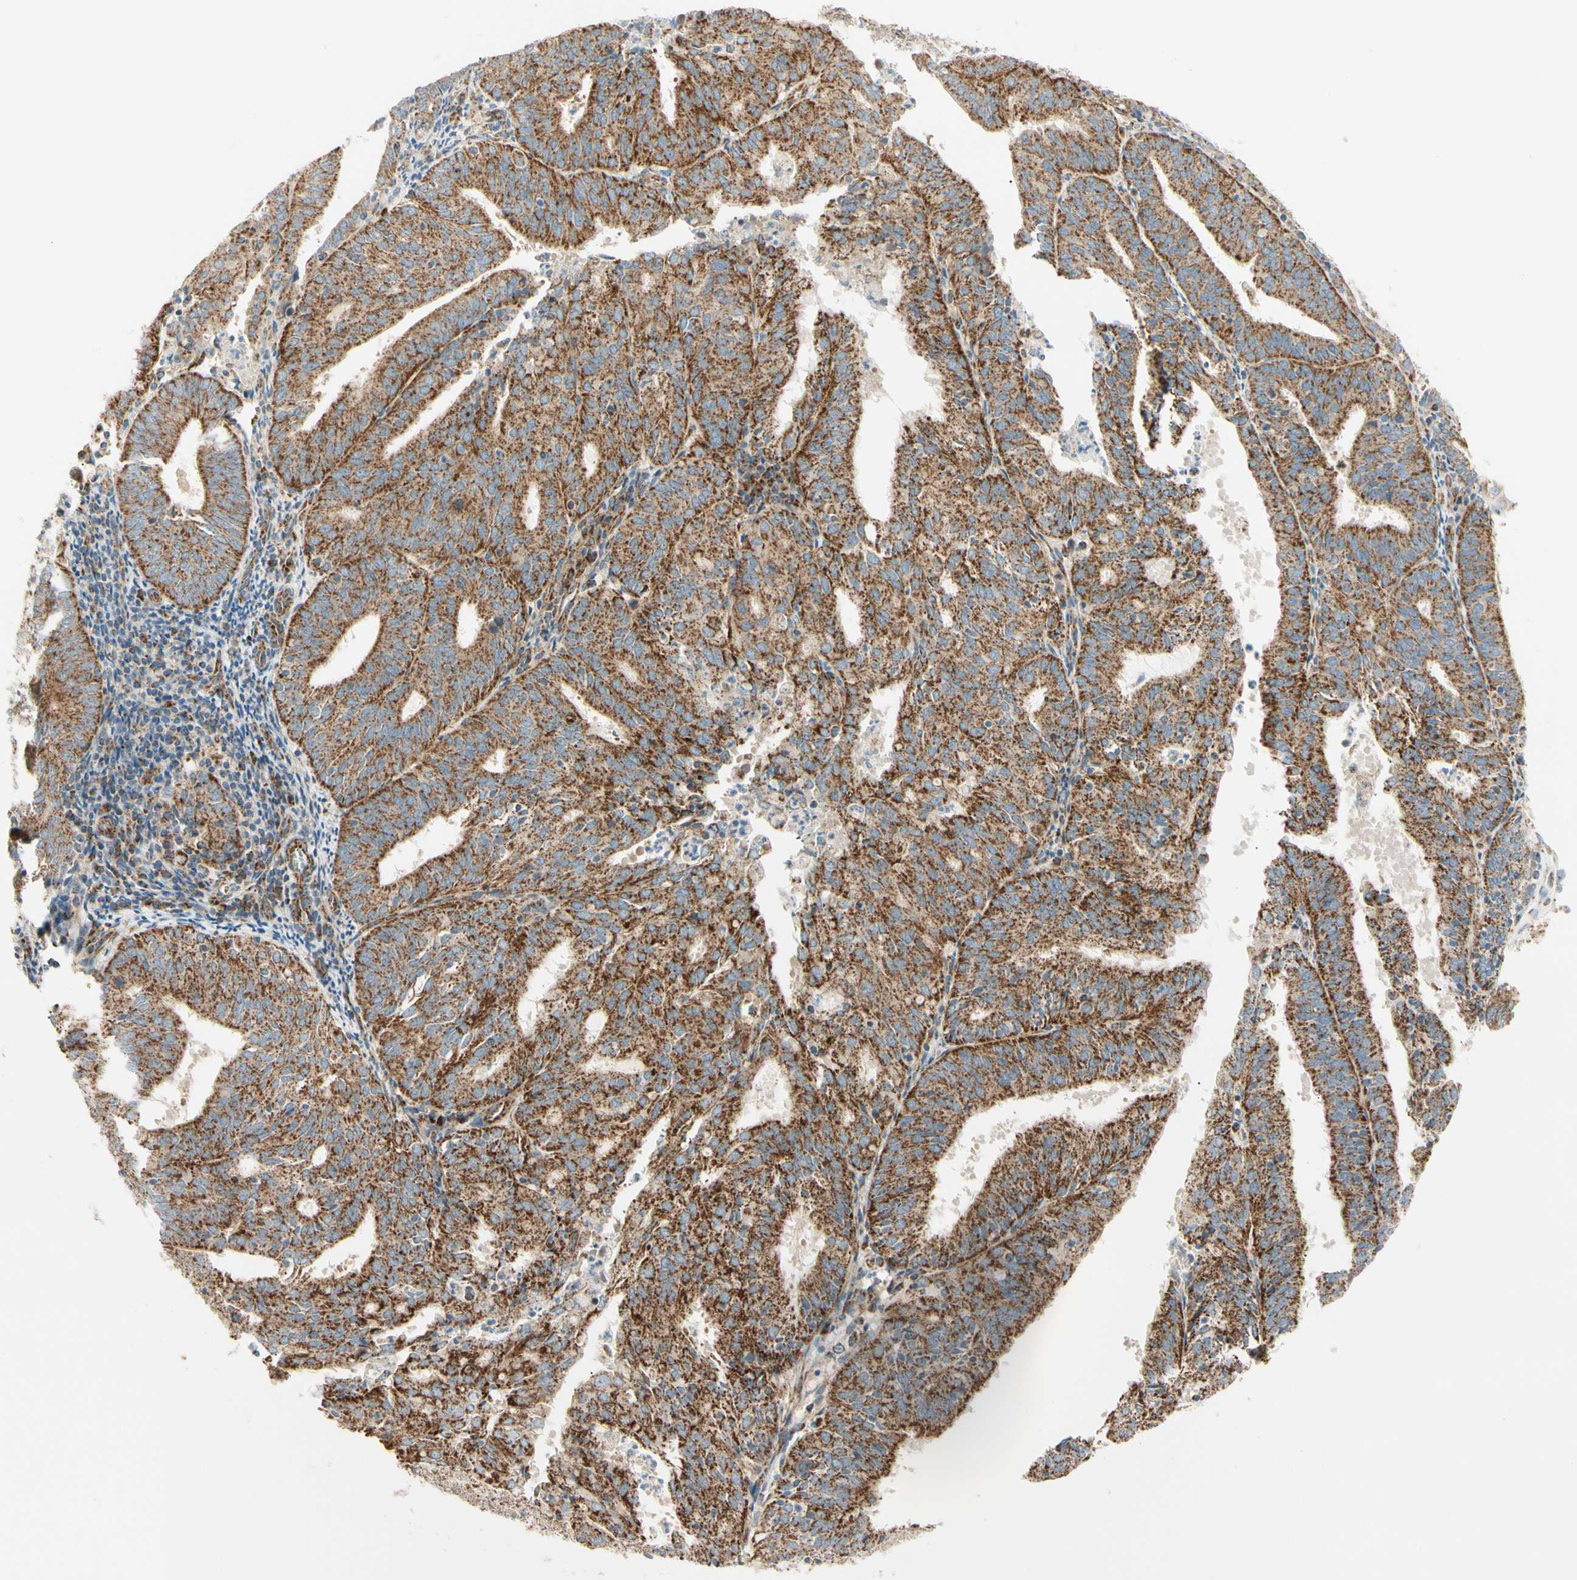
{"staining": {"intensity": "strong", "quantity": ">75%", "location": "cytoplasmic/membranous"}, "tissue": "endometrial cancer", "cell_type": "Tumor cells", "image_type": "cancer", "snomed": [{"axis": "morphology", "description": "Adenocarcinoma, NOS"}, {"axis": "topography", "description": "Uterus"}], "caption": "About >75% of tumor cells in adenocarcinoma (endometrial) demonstrate strong cytoplasmic/membranous protein positivity as visualized by brown immunohistochemical staining.", "gene": "TBC1D10A", "patient": {"sex": "female", "age": 60}}